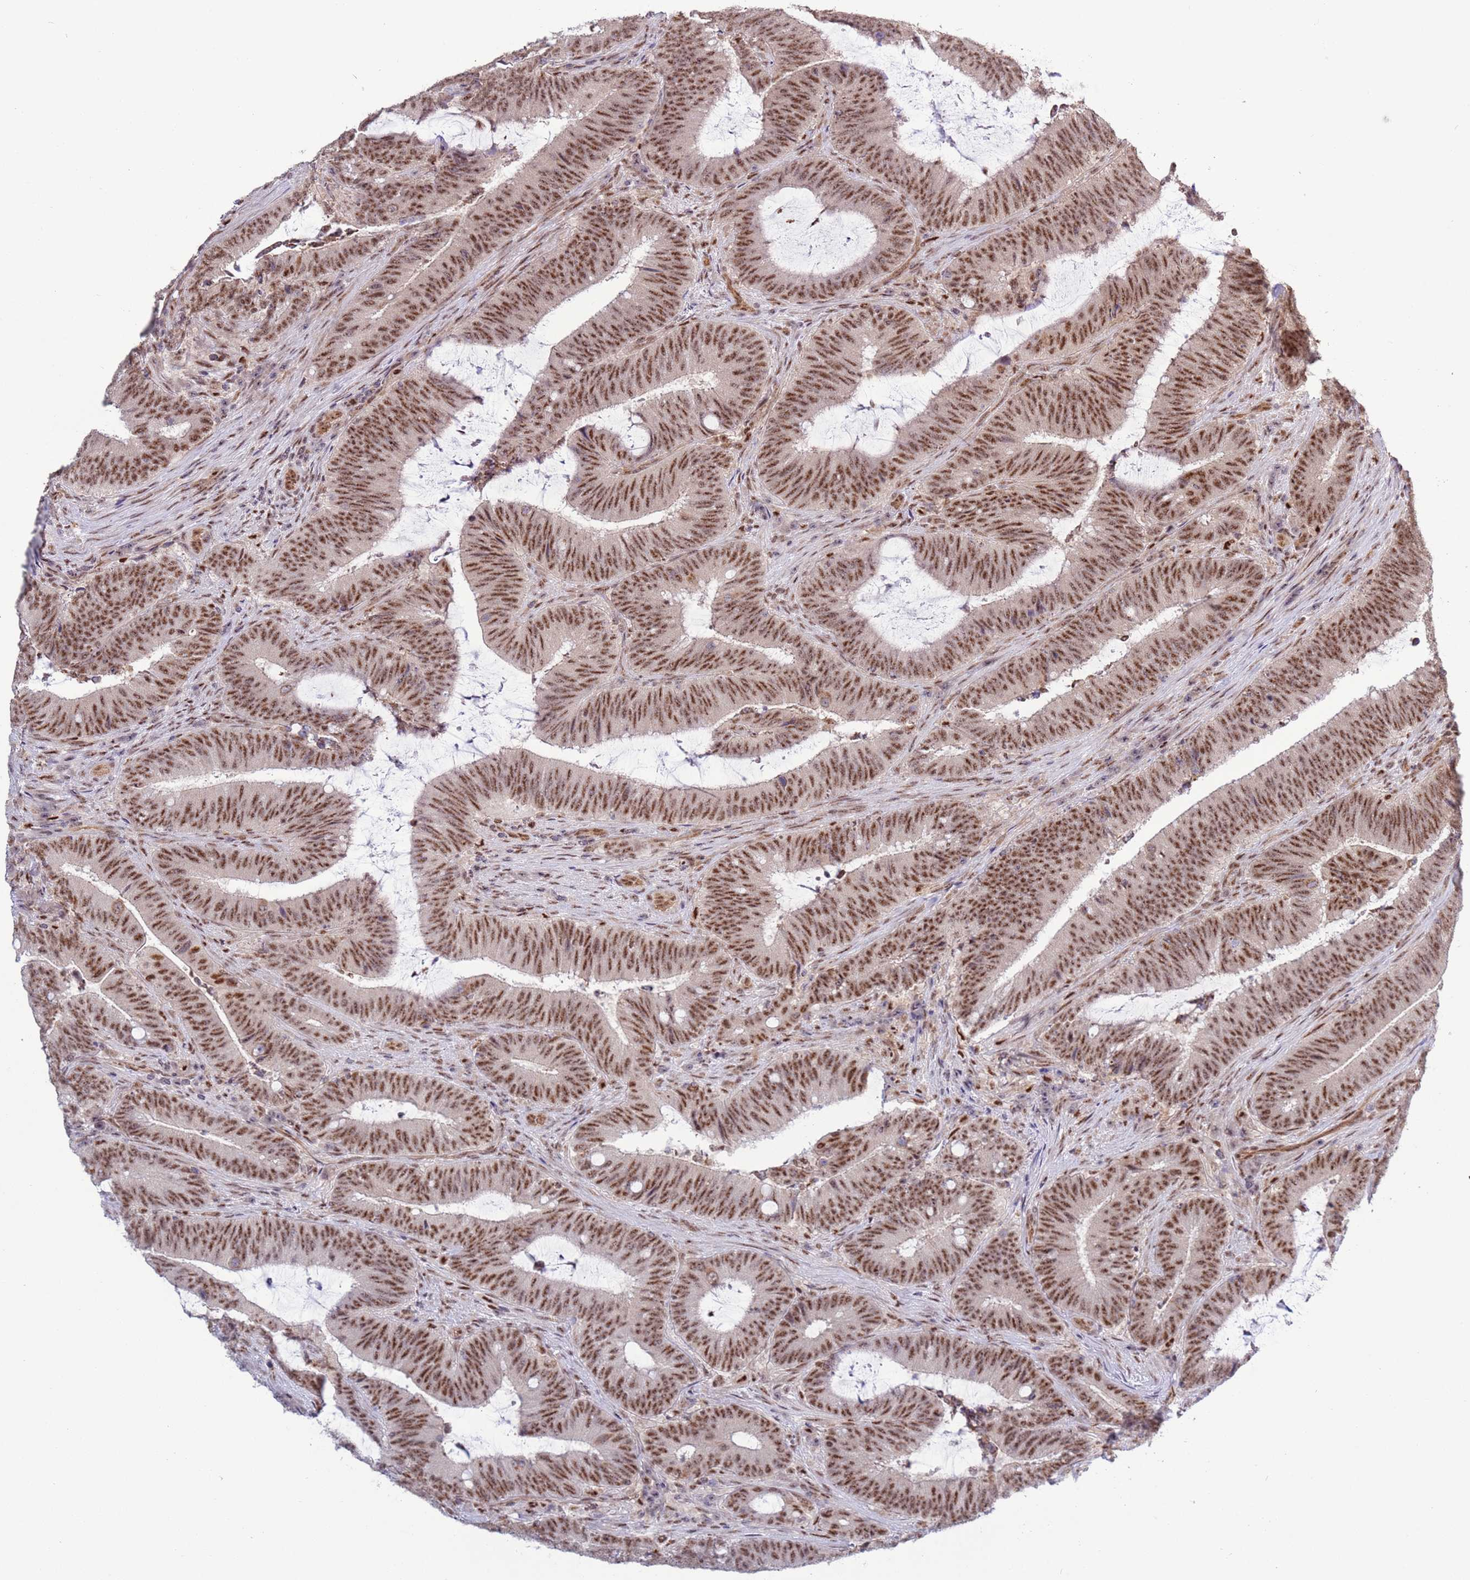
{"staining": {"intensity": "moderate", "quantity": ">75%", "location": "nuclear"}, "tissue": "colorectal cancer", "cell_type": "Tumor cells", "image_type": "cancer", "snomed": [{"axis": "morphology", "description": "Adenocarcinoma, NOS"}, {"axis": "topography", "description": "Colon"}], "caption": "This is an image of immunohistochemistry staining of colorectal adenocarcinoma, which shows moderate expression in the nuclear of tumor cells.", "gene": "PRPF6", "patient": {"sex": "female", "age": 43}}